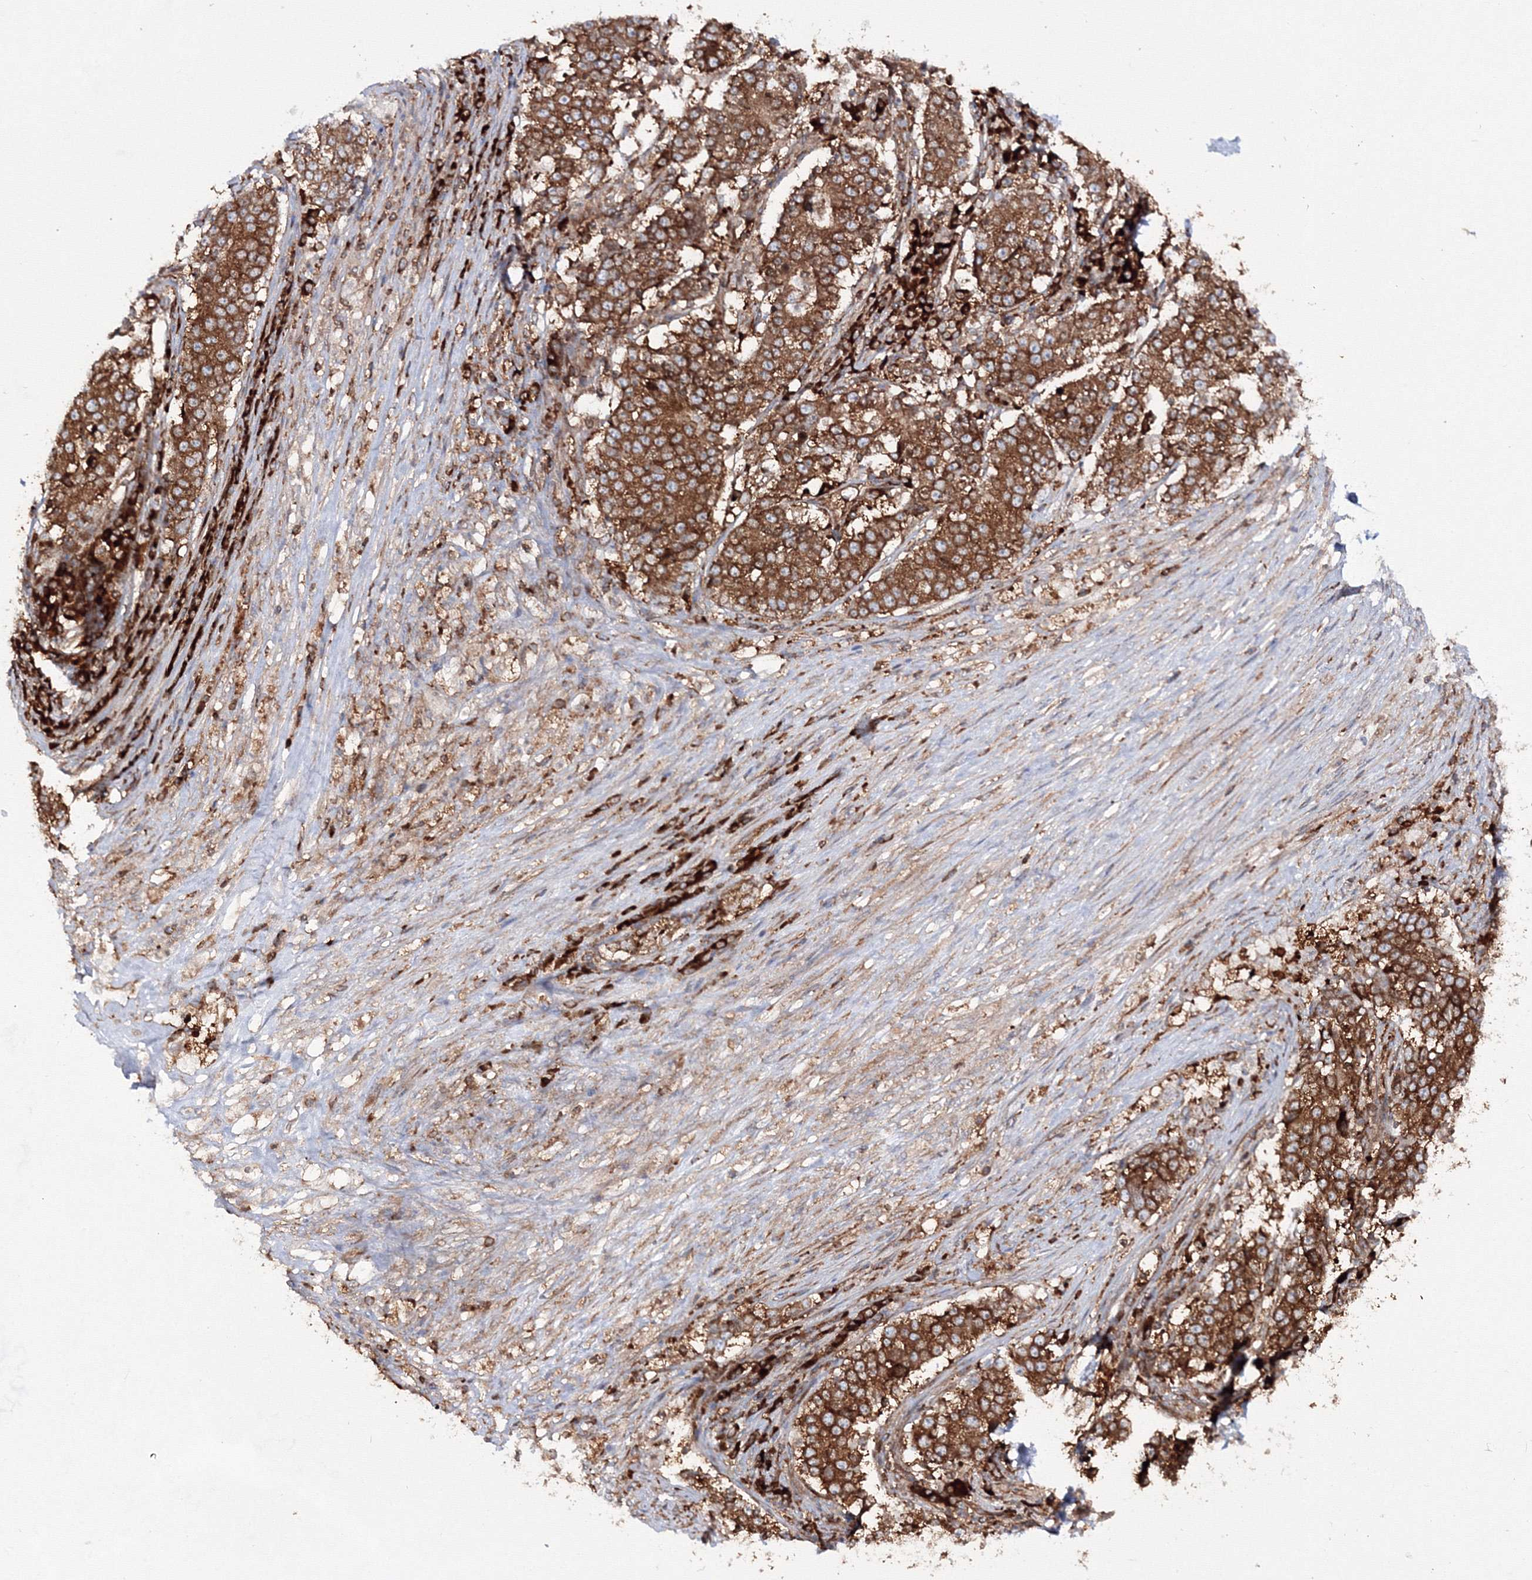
{"staining": {"intensity": "strong", "quantity": ">75%", "location": "cytoplasmic/membranous"}, "tissue": "stomach cancer", "cell_type": "Tumor cells", "image_type": "cancer", "snomed": [{"axis": "morphology", "description": "Adenocarcinoma, NOS"}, {"axis": "topography", "description": "Stomach"}], "caption": "Human stomach adenocarcinoma stained for a protein (brown) displays strong cytoplasmic/membranous positive expression in approximately >75% of tumor cells.", "gene": "HARS1", "patient": {"sex": "male", "age": 59}}